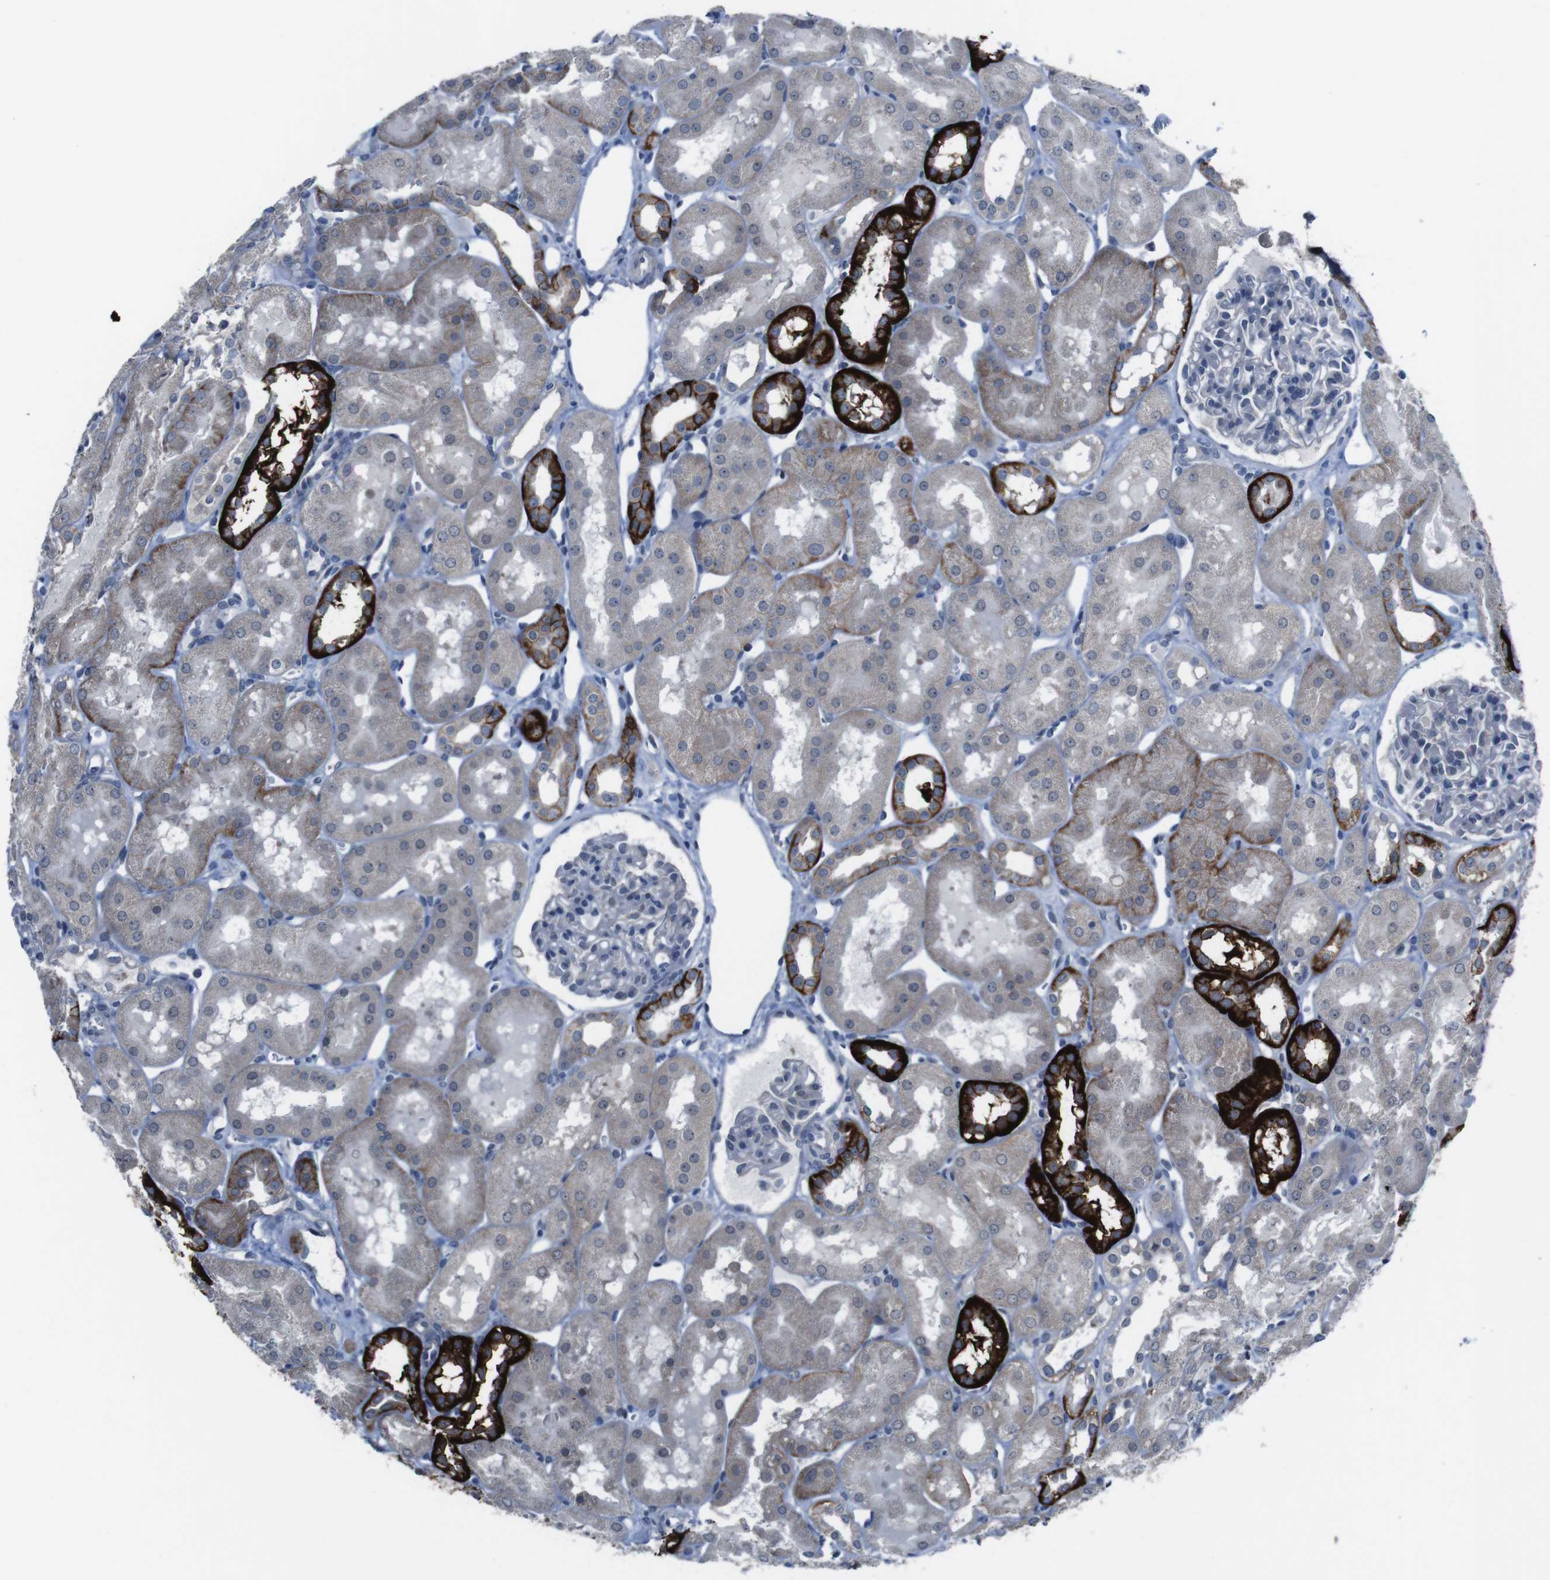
{"staining": {"intensity": "negative", "quantity": "none", "location": "none"}, "tissue": "kidney", "cell_type": "Cells in glomeruli", "image_type": "normal", "snomed": [{"axis": "morphology", "description": "Normal tissue, NOS"}, {"axis": "topography", "description": "Kidney"}, {"axis": "topography", "description": "Urinary bladder"}], "caption": "There is no significant expression in cells in glomeruli of kidney. (Stains: DAB IHC with hematoxylin counter stain, Microscopy: brightfield microscopy at high magnification).", "gene": "CDH22", "patient": {"sex": "male", "age": 16}}